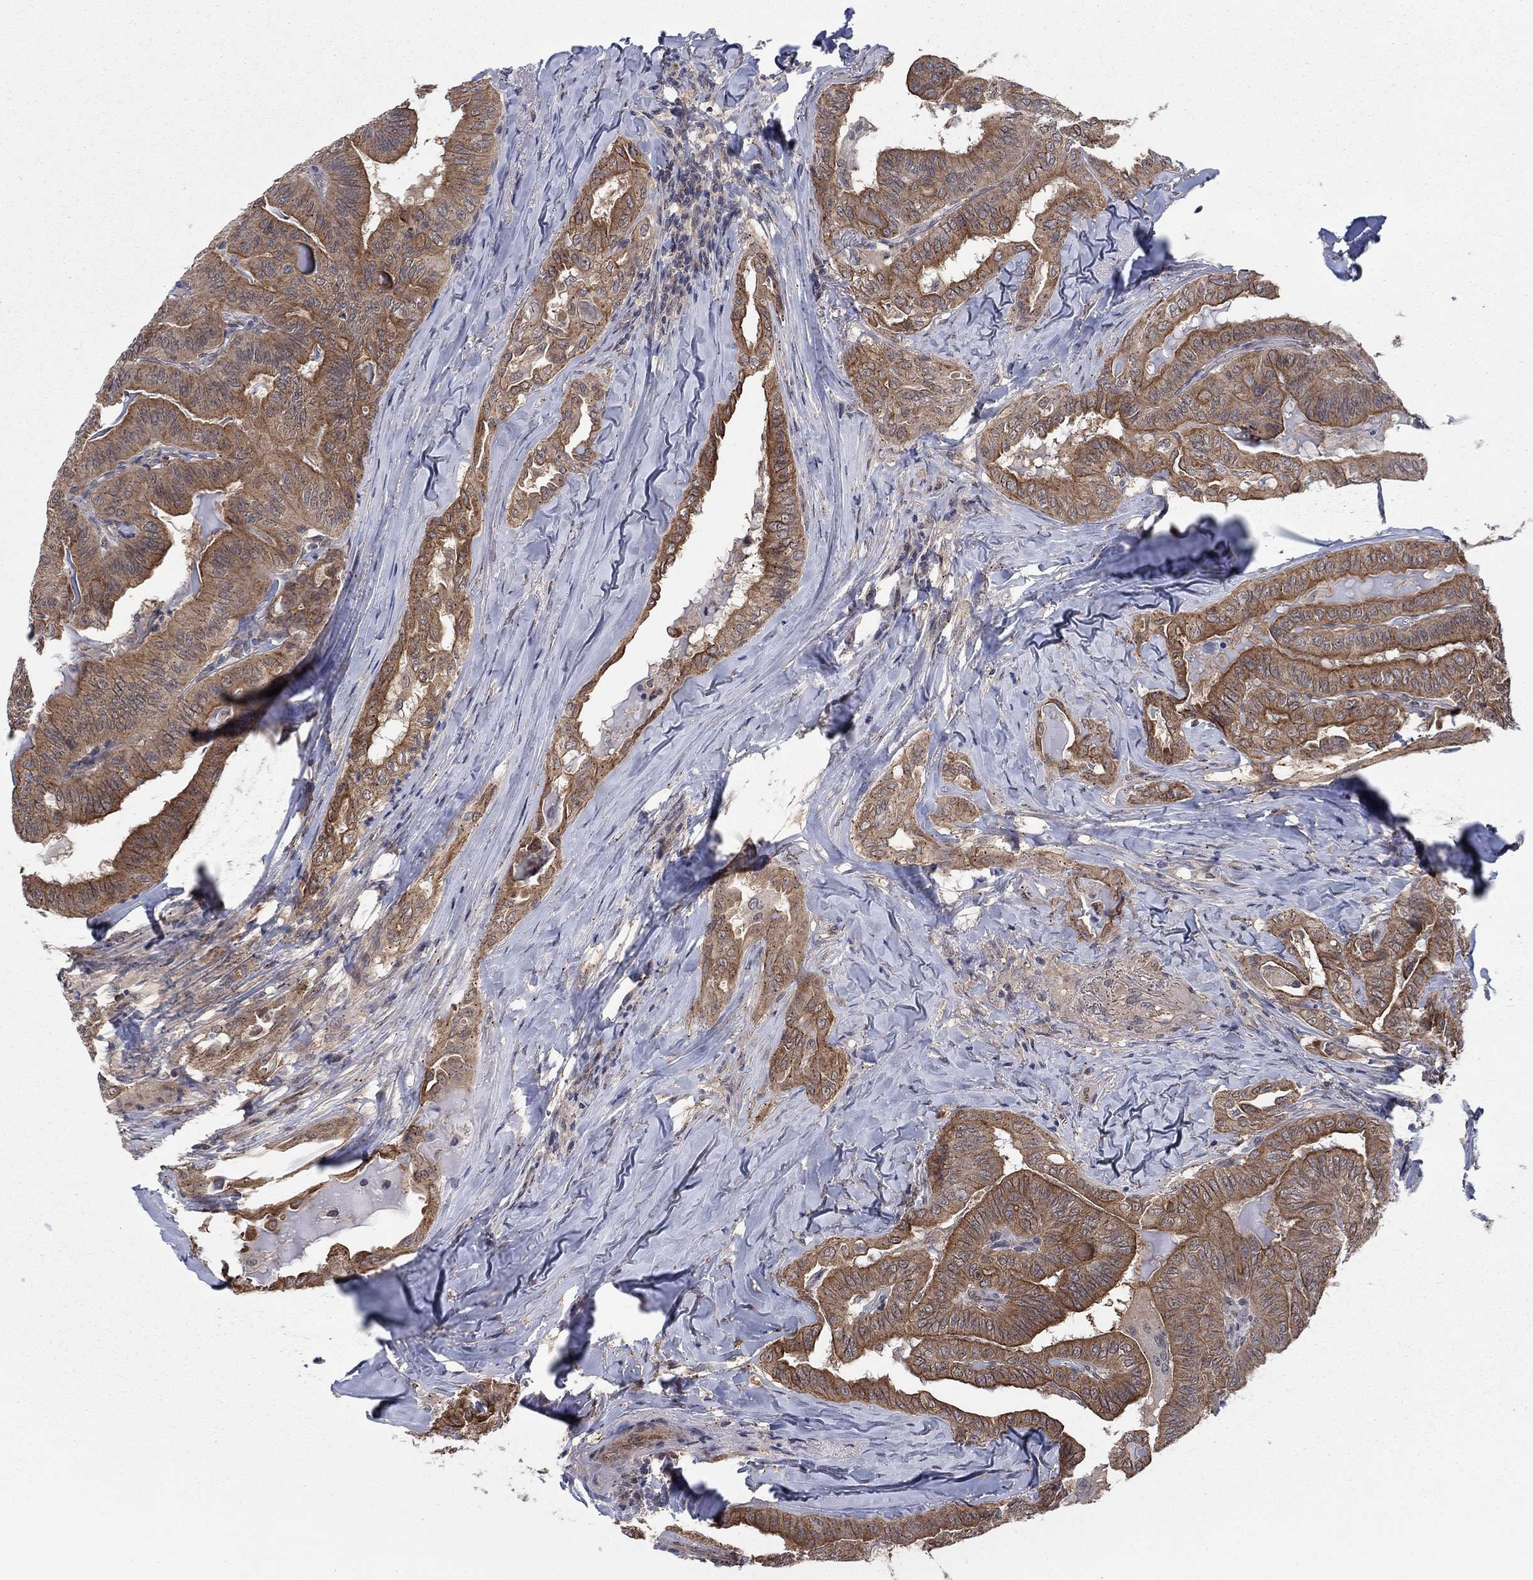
{"staining": {"intensity": "moderate", "quantity": ">75%", "location": "cytoplasmic/membranous"}, "tissue": "thyroid cancer", "cell_type": "Tumor cells", "image_type": "cancer", "snomed": [{"axis": "morphology", "description": "Papillary adenocarcinoma, NOS"}, {"axis": "topography", "description": "Thyroid gland"}], "caption": "An image of human papillary adenocarcinoma (thyroid) stained for a protein exhibits moderate cytoplasmic/membranous brown staining in tumor cells. (DAB IHC, brown staining for protein, blue staining for nuclei).", "gene": "SH3RF1", "patient": {"sex": "female", "age": 68}}